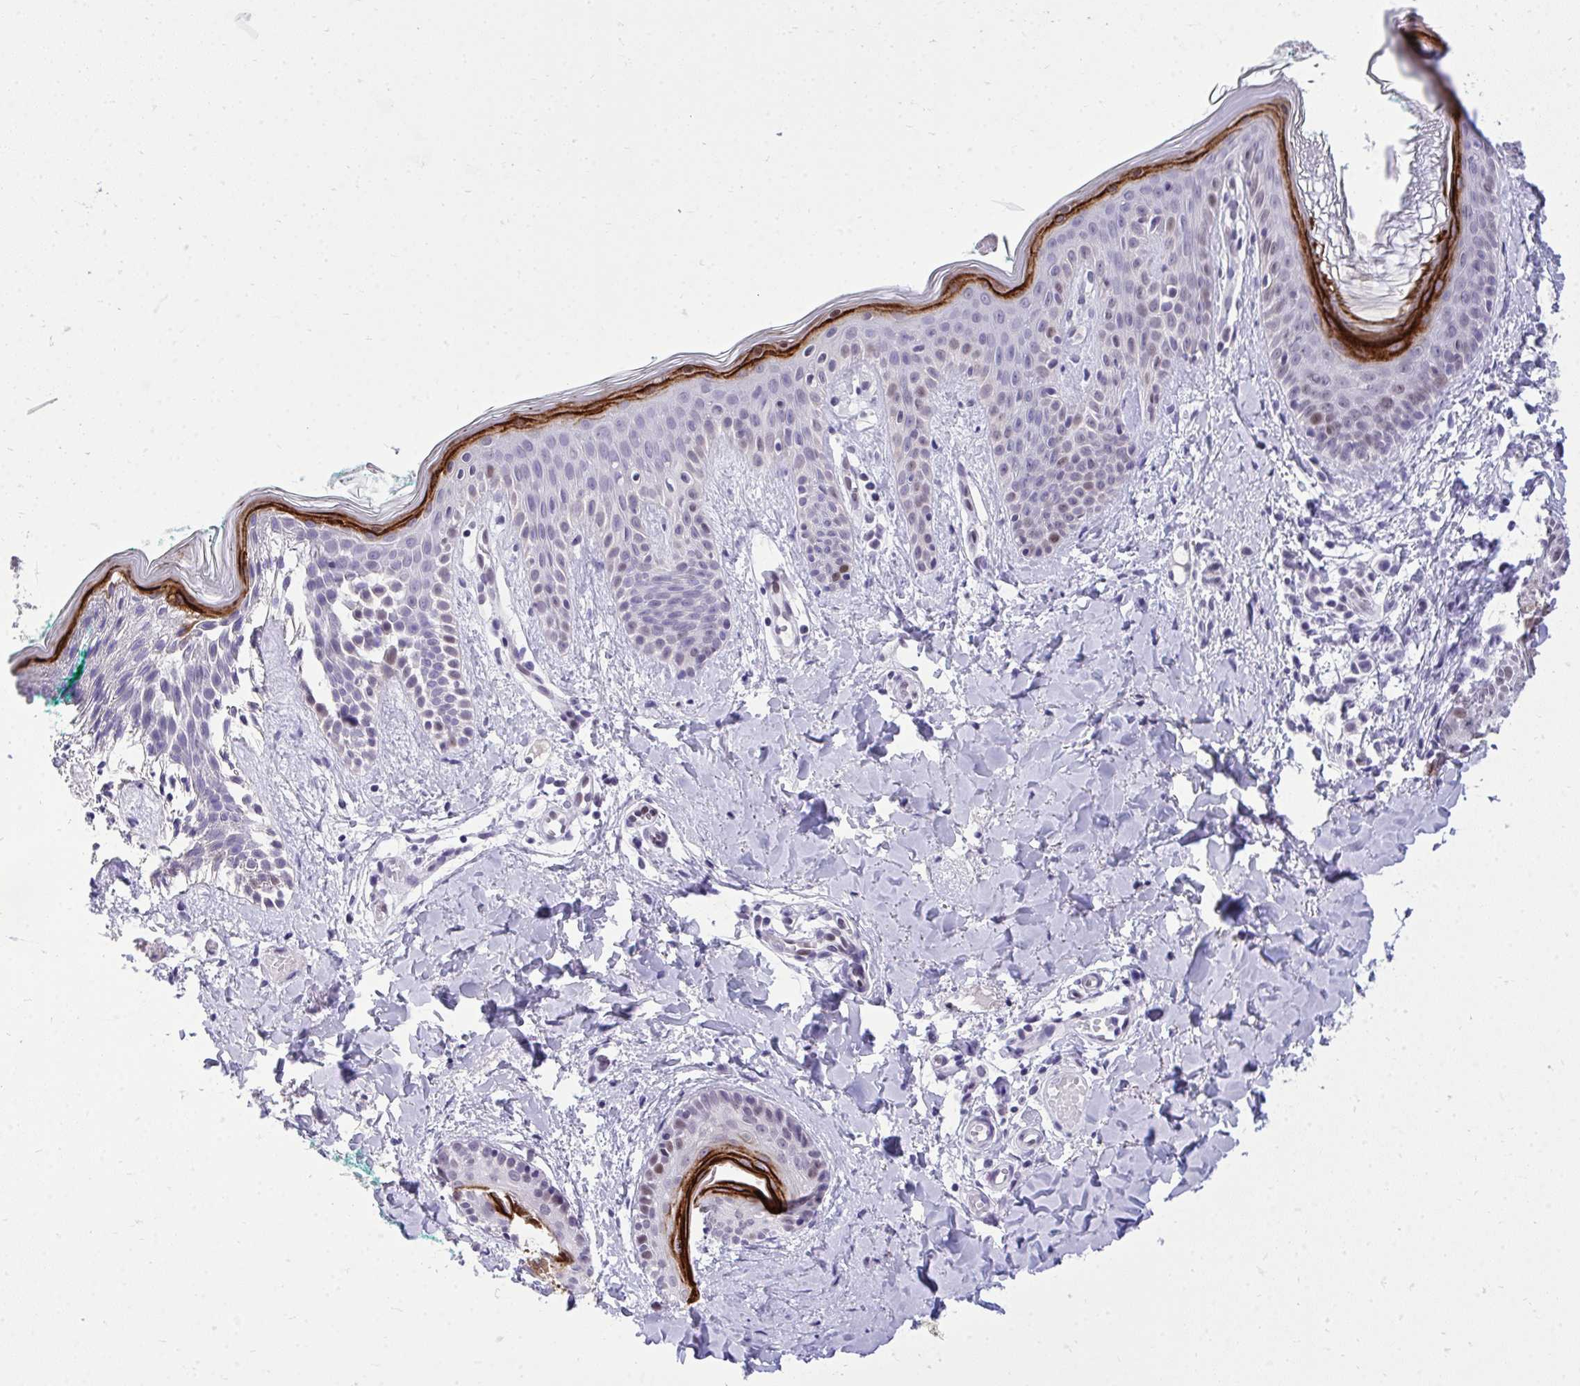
{"staining": {"intensity": "negative", "quantity": "none", "location": "none"}, "tissue": "skin", "cell_type": "Fibroblasts", "image_type": "normal", "snomed": [{"axis": "morphology", "description": "Normal tissue, NOS"}, {"axis": "topography", "description": "Skin"}], "caption": "The histopathology image shows no staining of fibroblasts in normal skin. (Stains: DAB immunohistochemistry with hematoxylin counter stain, Microscopy: brightfield microscopy at high magnification).", "gene": "TEAD4", "patient": {"sex": "male", "age": 16}}